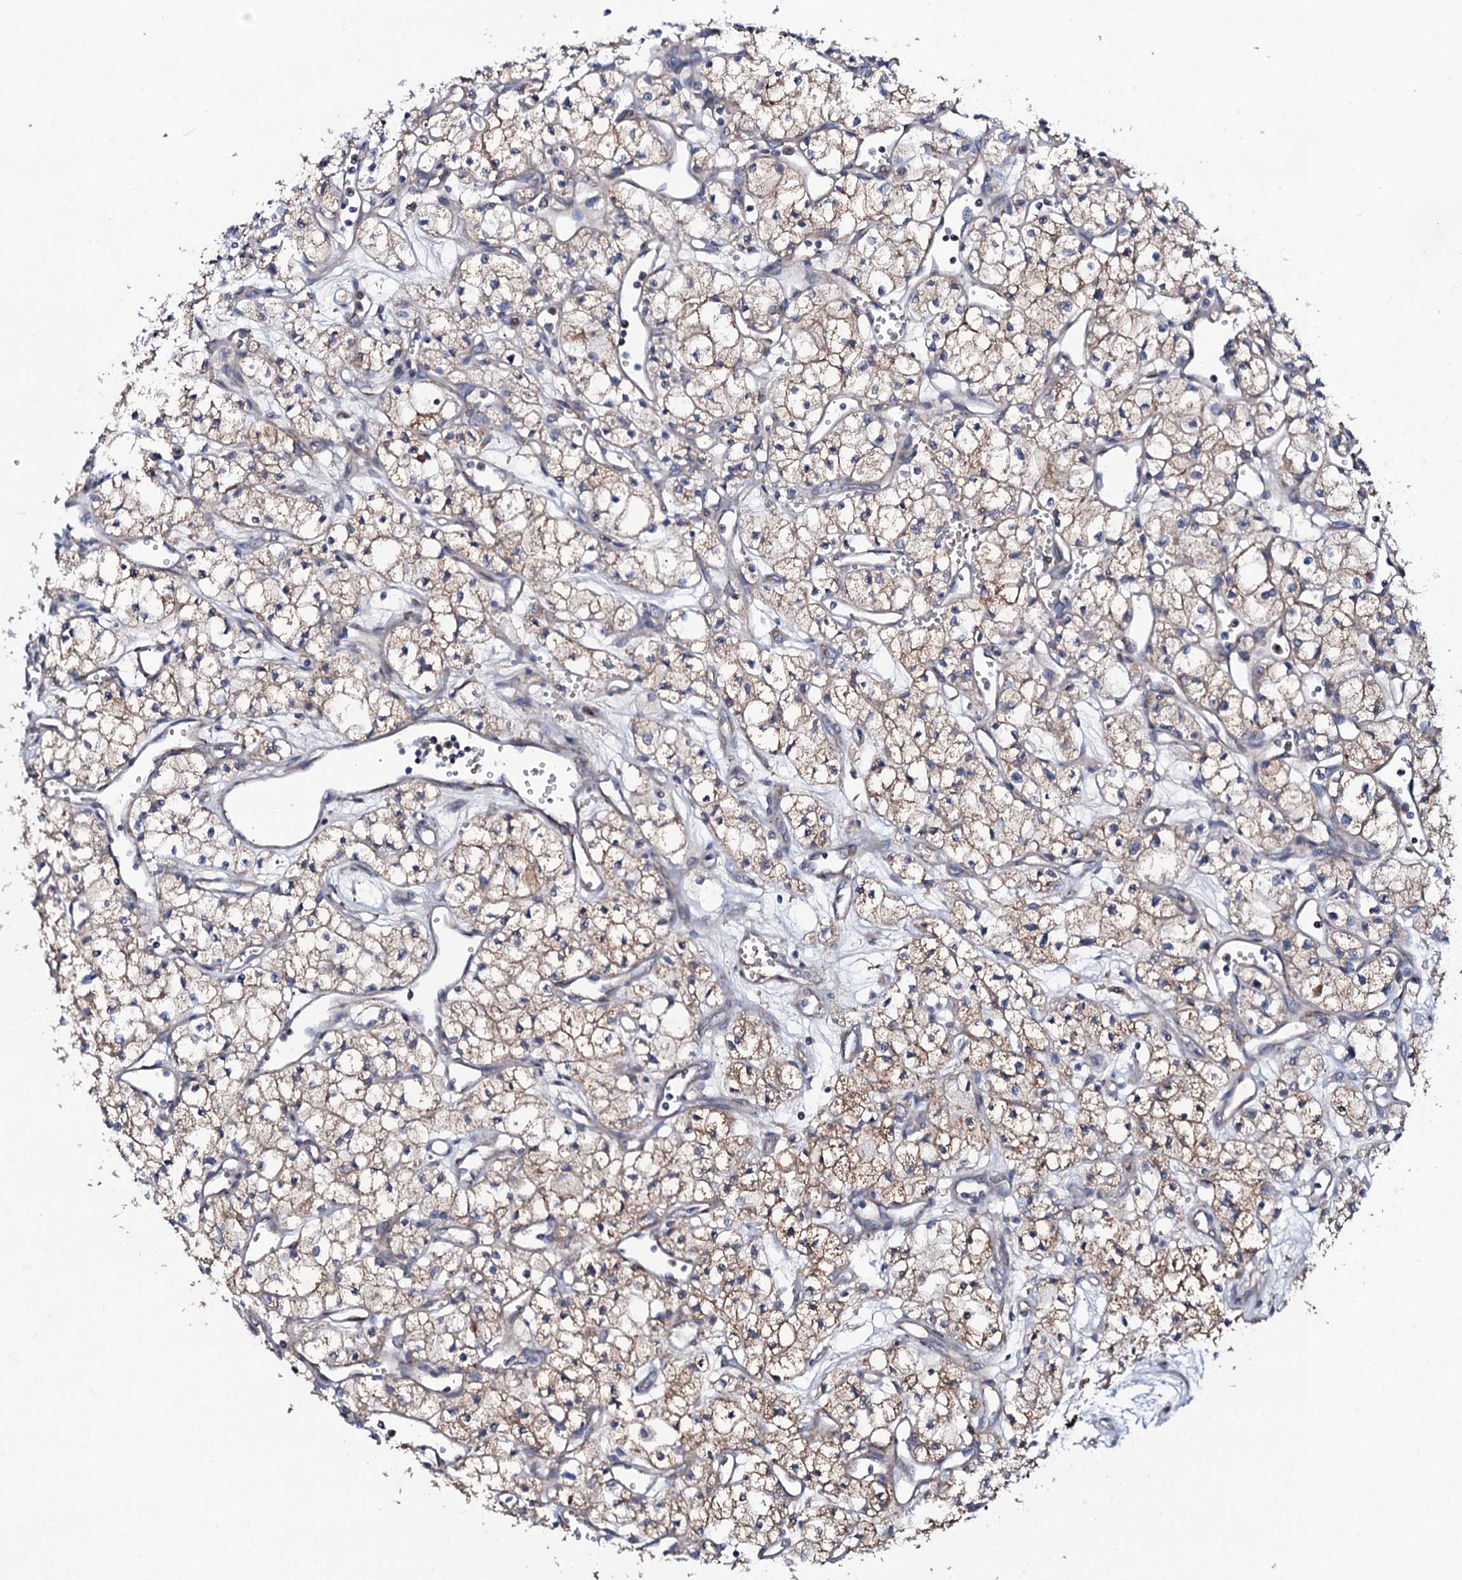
{"staining": {"intensity": "moderate", "quantity": ">75%", "location": "cytoplasmic/membranous"}, "tissue": "renal cancer", "cell_type": "Tumor cells", "image_type": "cancer", "snomed": [{"axis": "morphology", "description": "Adenocarcinoma, NOS"}, {"axis": "topography", "description": "Kidney"}], "caption": "Immunohistochemistry (IHC) (DAB) staining of adenocarcinoma (renal) displays moderate cytoplasmic/membranous protein expression in approximately >75% of tumor cells.", "gene": "PPP1R3D", "patient": {"sex": "male", "age": 59}}